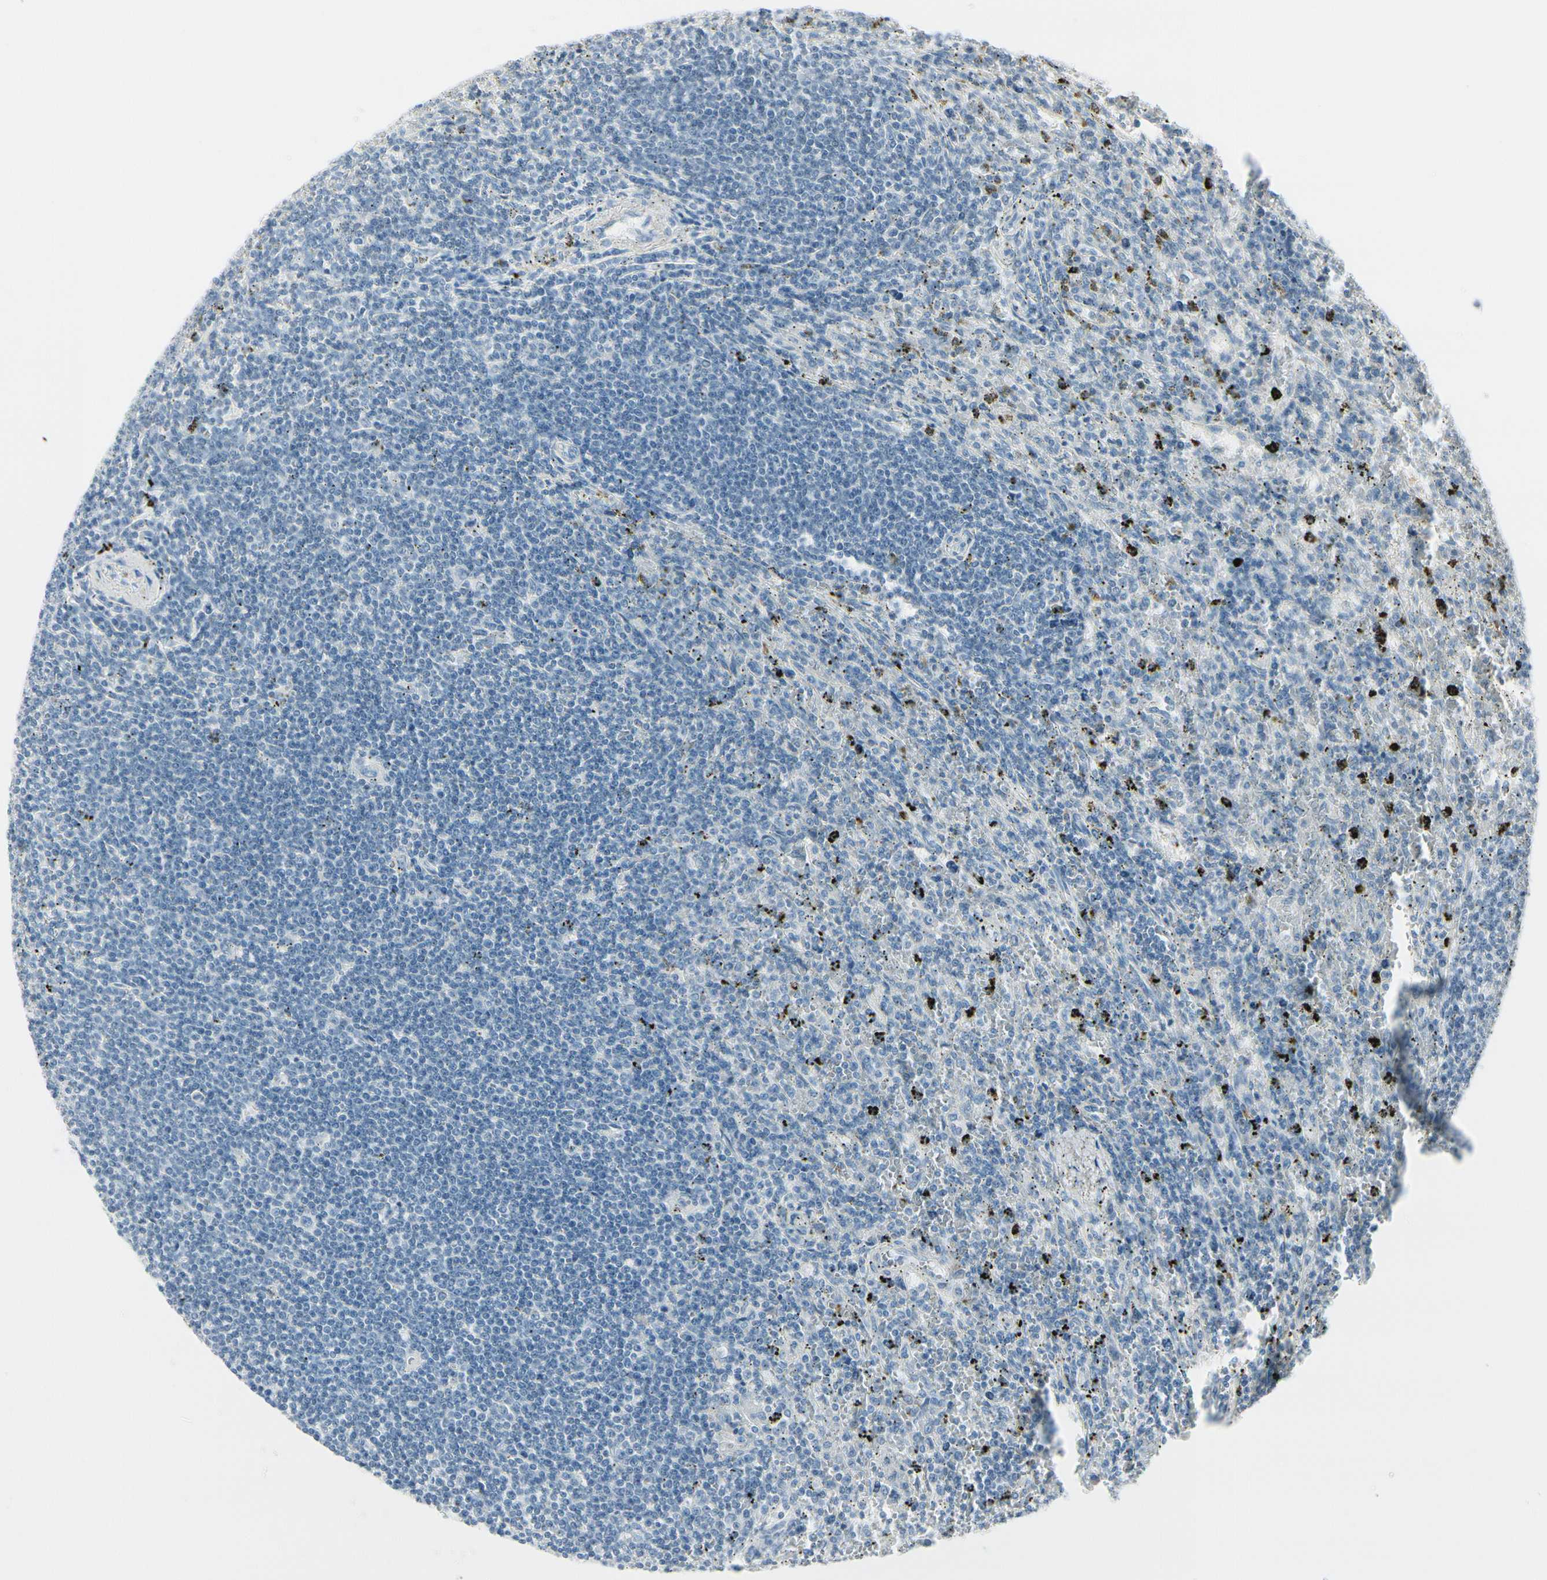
{"staining": {"intensity": "negative", "quantity": "none", "location": "none"}, "tissue": "lymphoma", "cell_type": "Tumor cells", "image_type": "cancer", "snomed": [{"axis": "morphology", "description": "Malignant lymphoma, non-Hodgkin's type, Low grade"}, {"axis": "topography", "description": "Spleen"}], "caption": "Tumor cells show no significant protein expression in lymphoma.", "gene": "CDHR5", "patient": {"sex": "male", "age": 76}}